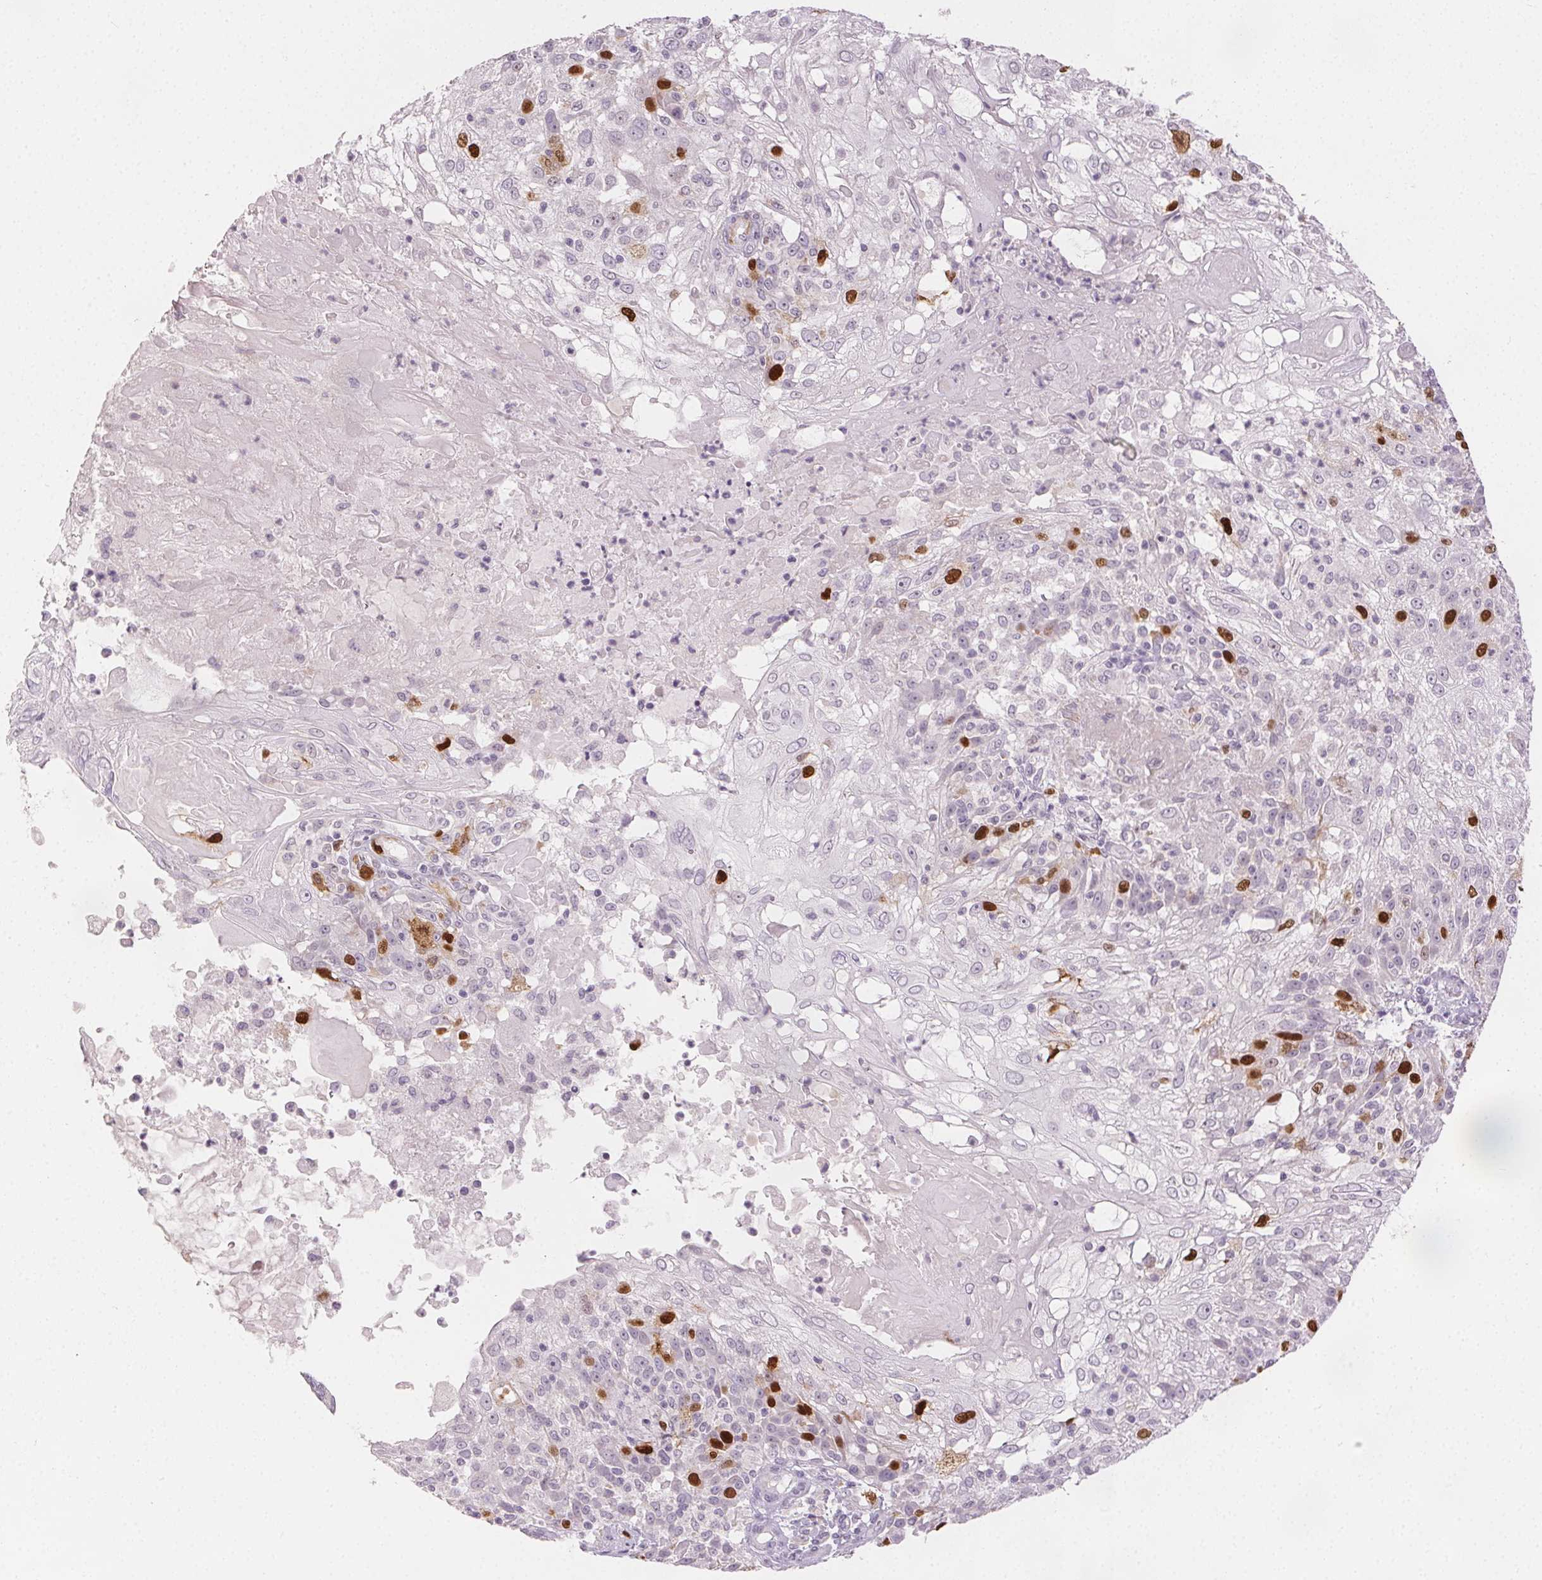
{"staining": {"intensity": "strong", "quantity": "<25%", "location": "nuclear"}, "tissue": "skin cancer", "cell_type": "Tumor cells", "image_type": "cancer", "snomed": [{"axis": "morphology", "description": "Normal tissue, NOS"}, {"axis": "morphology", "description": "Squamous cell carcinoma, NOS"}, {"axis": "topography", "description": "Skin"}], "caption": "An immunohistochemistry (IHC) histopathology image of tumor tissue is shown. Protein staining in brown labels strong nuclear positivity in squamous cell carcinoma (skin) within tumor cells.", "gene": "ANLN", "patient": {"sex": "female", "age": 83}}